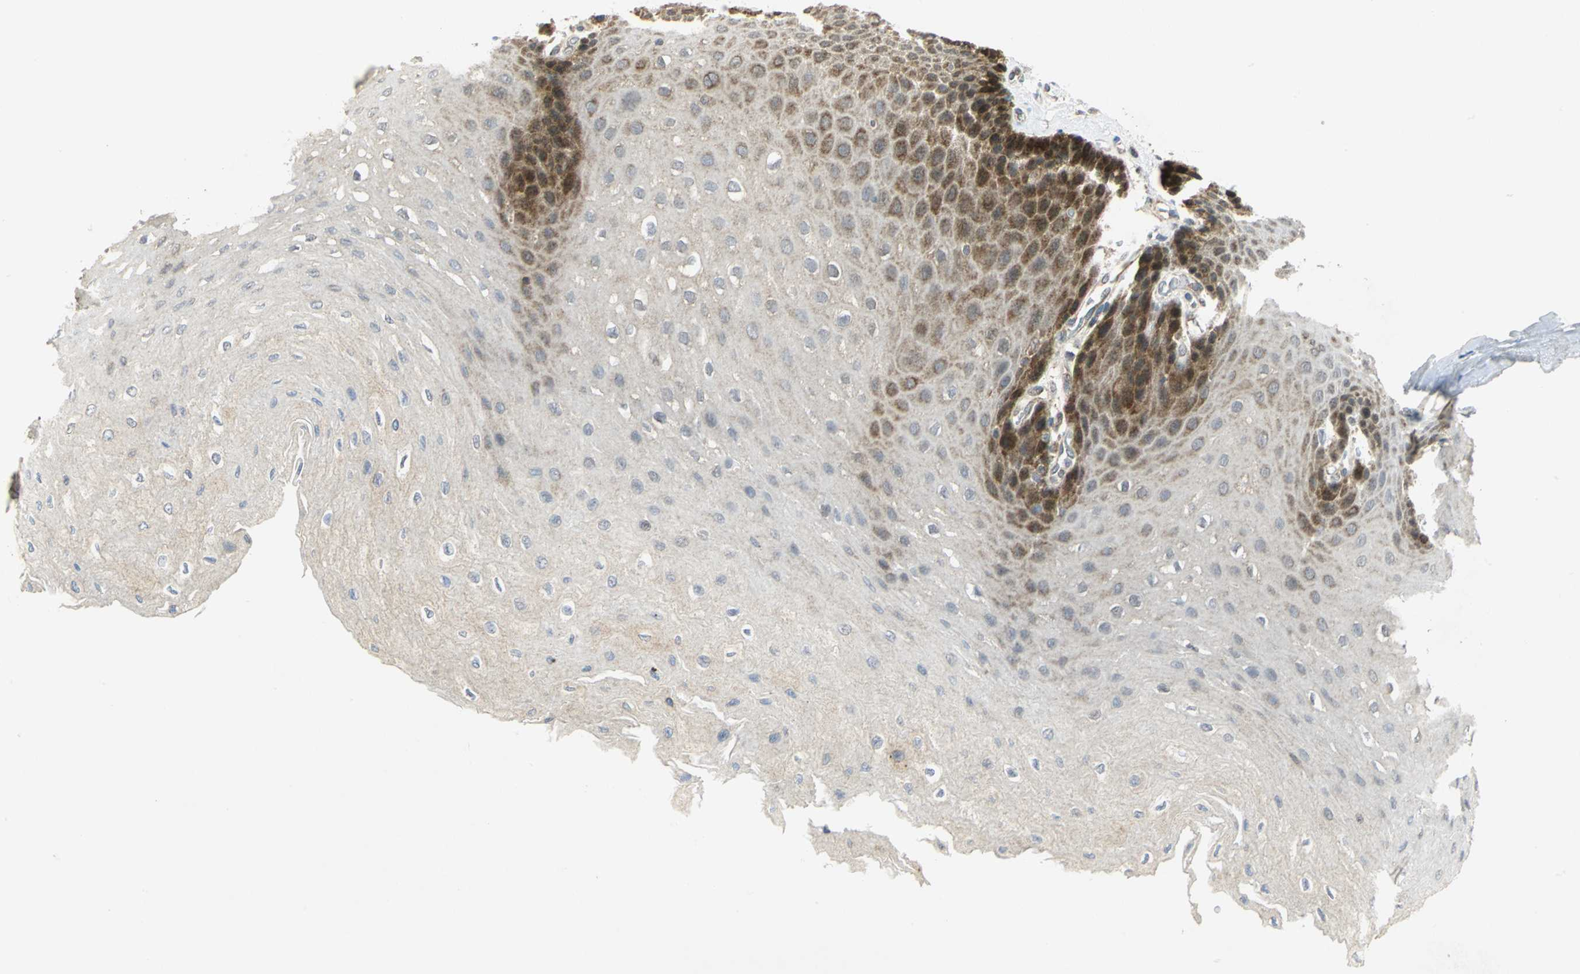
{"staining": {"intensity": "strong", "quantity": "<25%", "location": "cytoplasmic/membranous,nuclear"}, "tissue": "esophagus", "cell_type": "Squamous epithelial cells", "image_type": "normal", "snomed": [{"axis": "morphology", "description": "Normal tissue, NOS"}, {"axis": "topography", "description": "Esophagus"}], "caption": "Benign esophagus was stained to show a protein in brown. There is medium levels of strong cytoplasmic/membranous,nuclear staining in about <25% of squamous epithelial cells. (DAB (3,3'-diaminobenzidine) IHC, brown staining for protein, blue staining for nuclei).", "gene": "PPIA", "patient": {"sex": "female", "age": 72}}